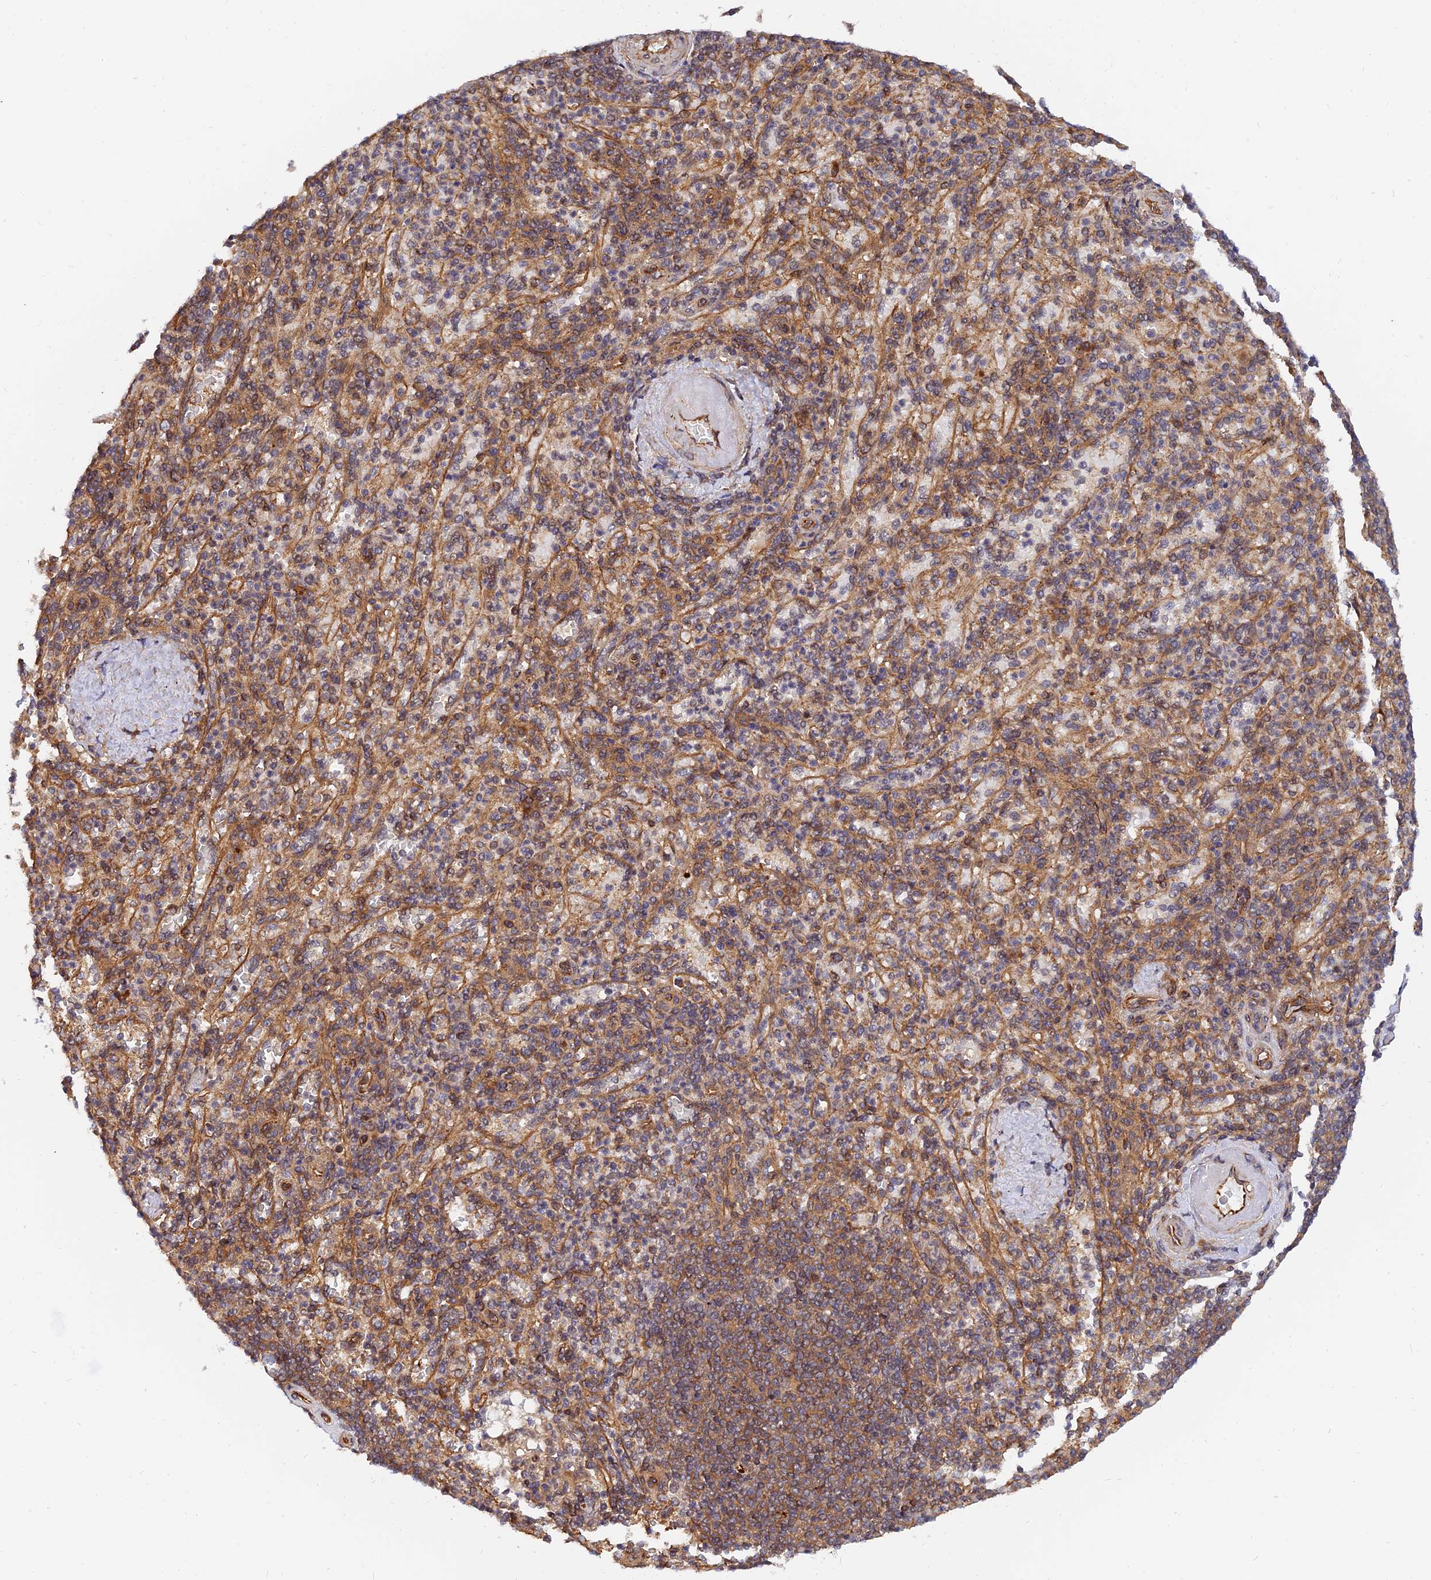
{"staining": {"intensity": "weak", "quantity": "25%-75%", "location": "cytoplasmic/membranous"}, "tissue": "spleen", "cell_type": "Cells in red pulp", "image_type": "normal", "snomed": [{"axis": "morphology", "description": "Normal tissue, NOS"}, {"axis": "topography", "description": "Spleen"}], "caption": "Protein expression analysis of normal spleen exhibits weak cytoplasmic/membranous expression in about 25%-75% of cells in red pulp.", "gene": "WDR41", "patient": {"sex": "female", "age": 74}}